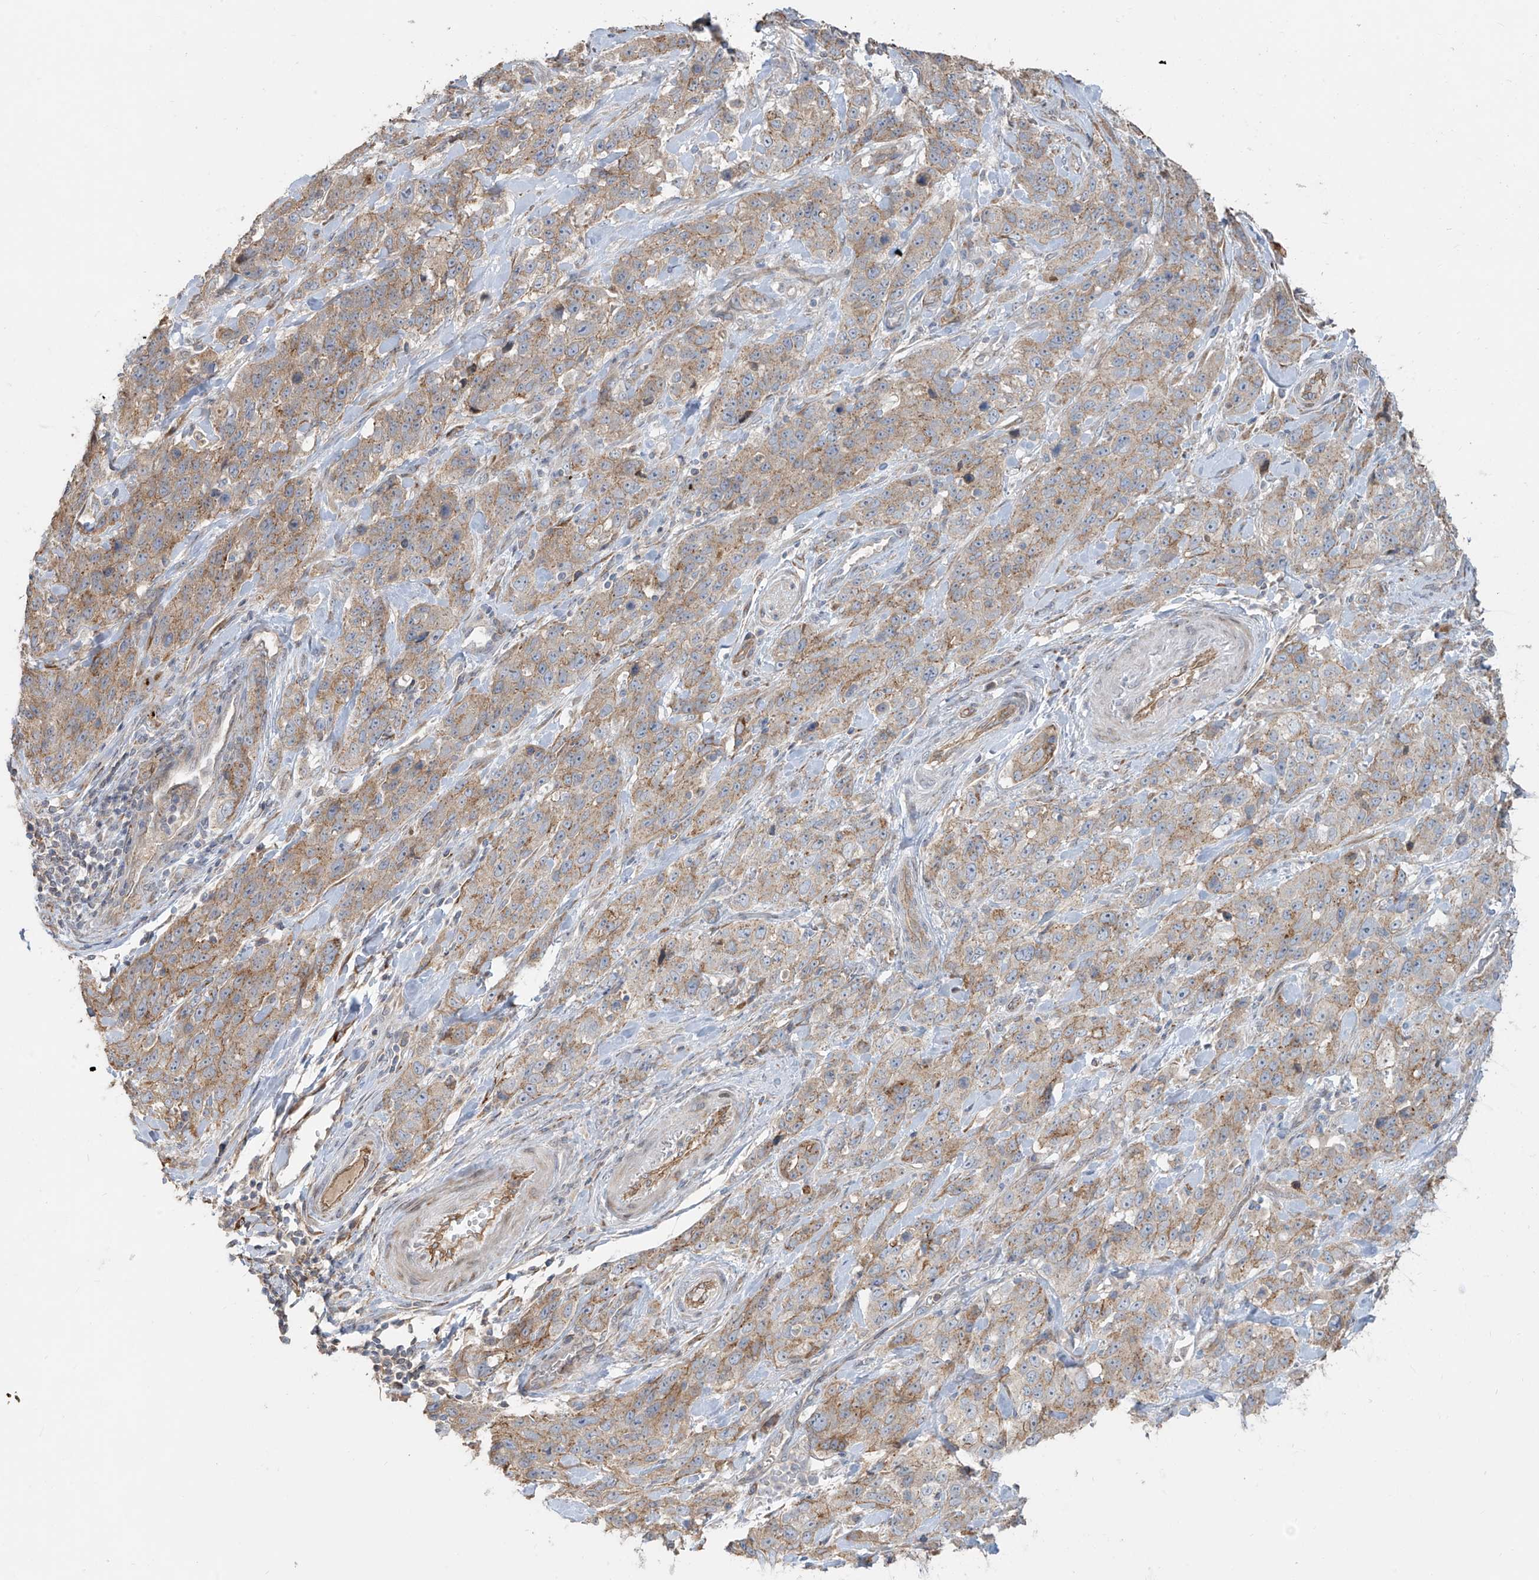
{"staining": {"intensity": "weak", "quantity": ">75%", "location": "cytoplasmic/membranous"}, "tissue": "stomach cancer", "cell_type": "Tumor cells", "image_type": "cancer", "snomed": [{"axis": "morphology", "description": "Normal tissue, NOS"}, {"axis": "morphology", "description": "Adenocarcinoma, NOS"}, {"axis": "topography", "description": "Lymph node"}, {"axis": "topography", "description": "Stomach"}], "caption": "Protein analysis of stomach cancer (adenocarcinoma) tissue shows weak cytoplasmic/membranous positivity in approximately >75% of tumor cells.", "gene": "ABTB1", "patient": {"sex": "male", "age": 48}}